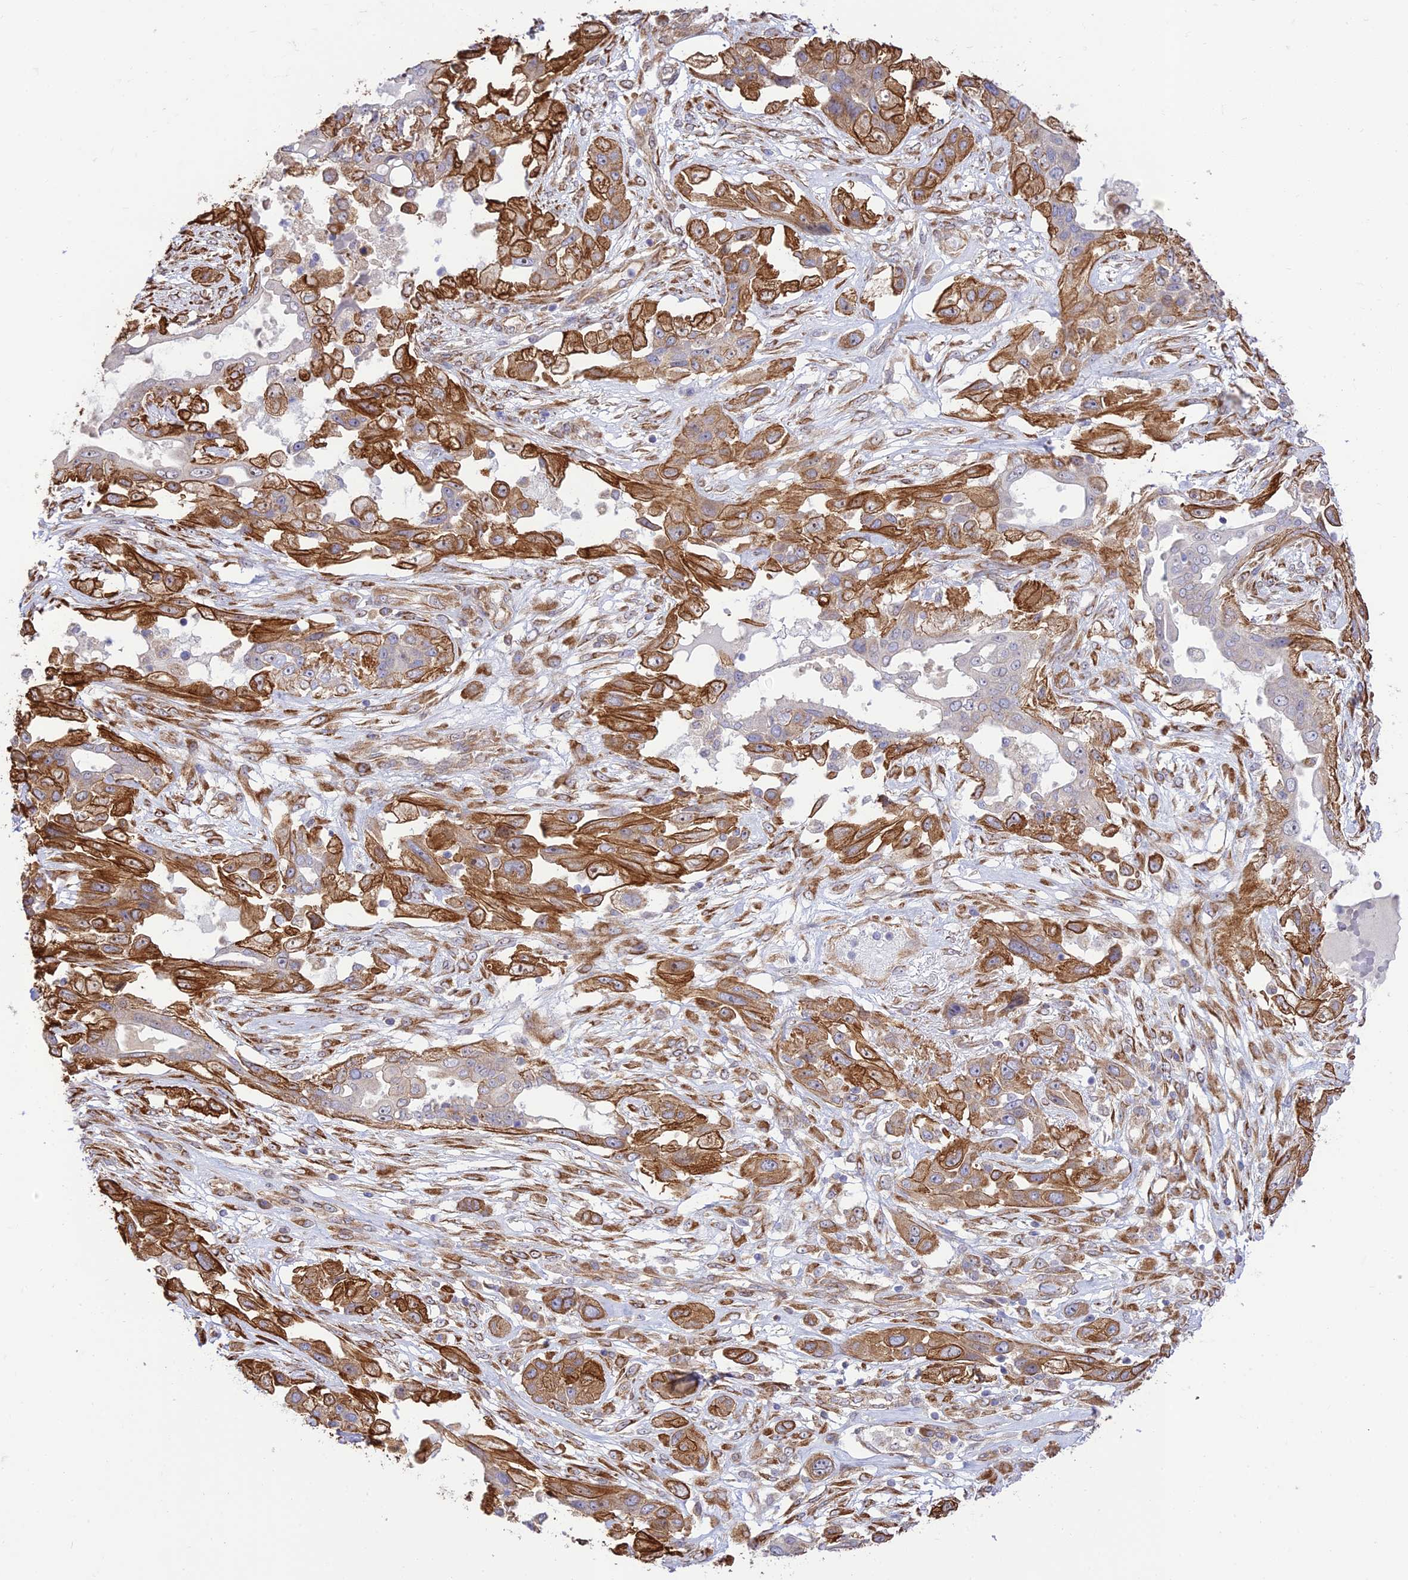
{"staining": {"intensity": "strong", "quantity": "25%-75%", "location": "cytoplasmic/membranous"}, "tissue": "lung cancer", "cell_type": "Tumor cells", "image_type": "cancer", "snomed": [{"axis": "morphology", "description": "Squamous cell carcinoma, NOS"}, {"axis": "topography", "description": "Lung"}], "caption": "A photomicrograph of human squamous cell carcinoma (lung) stained for a protein shows strong cytoplasmic/membranous brown staining in tumor cells.", "gene": "EXOC3L4", "patient": {"sex": "female", "age": 70}}